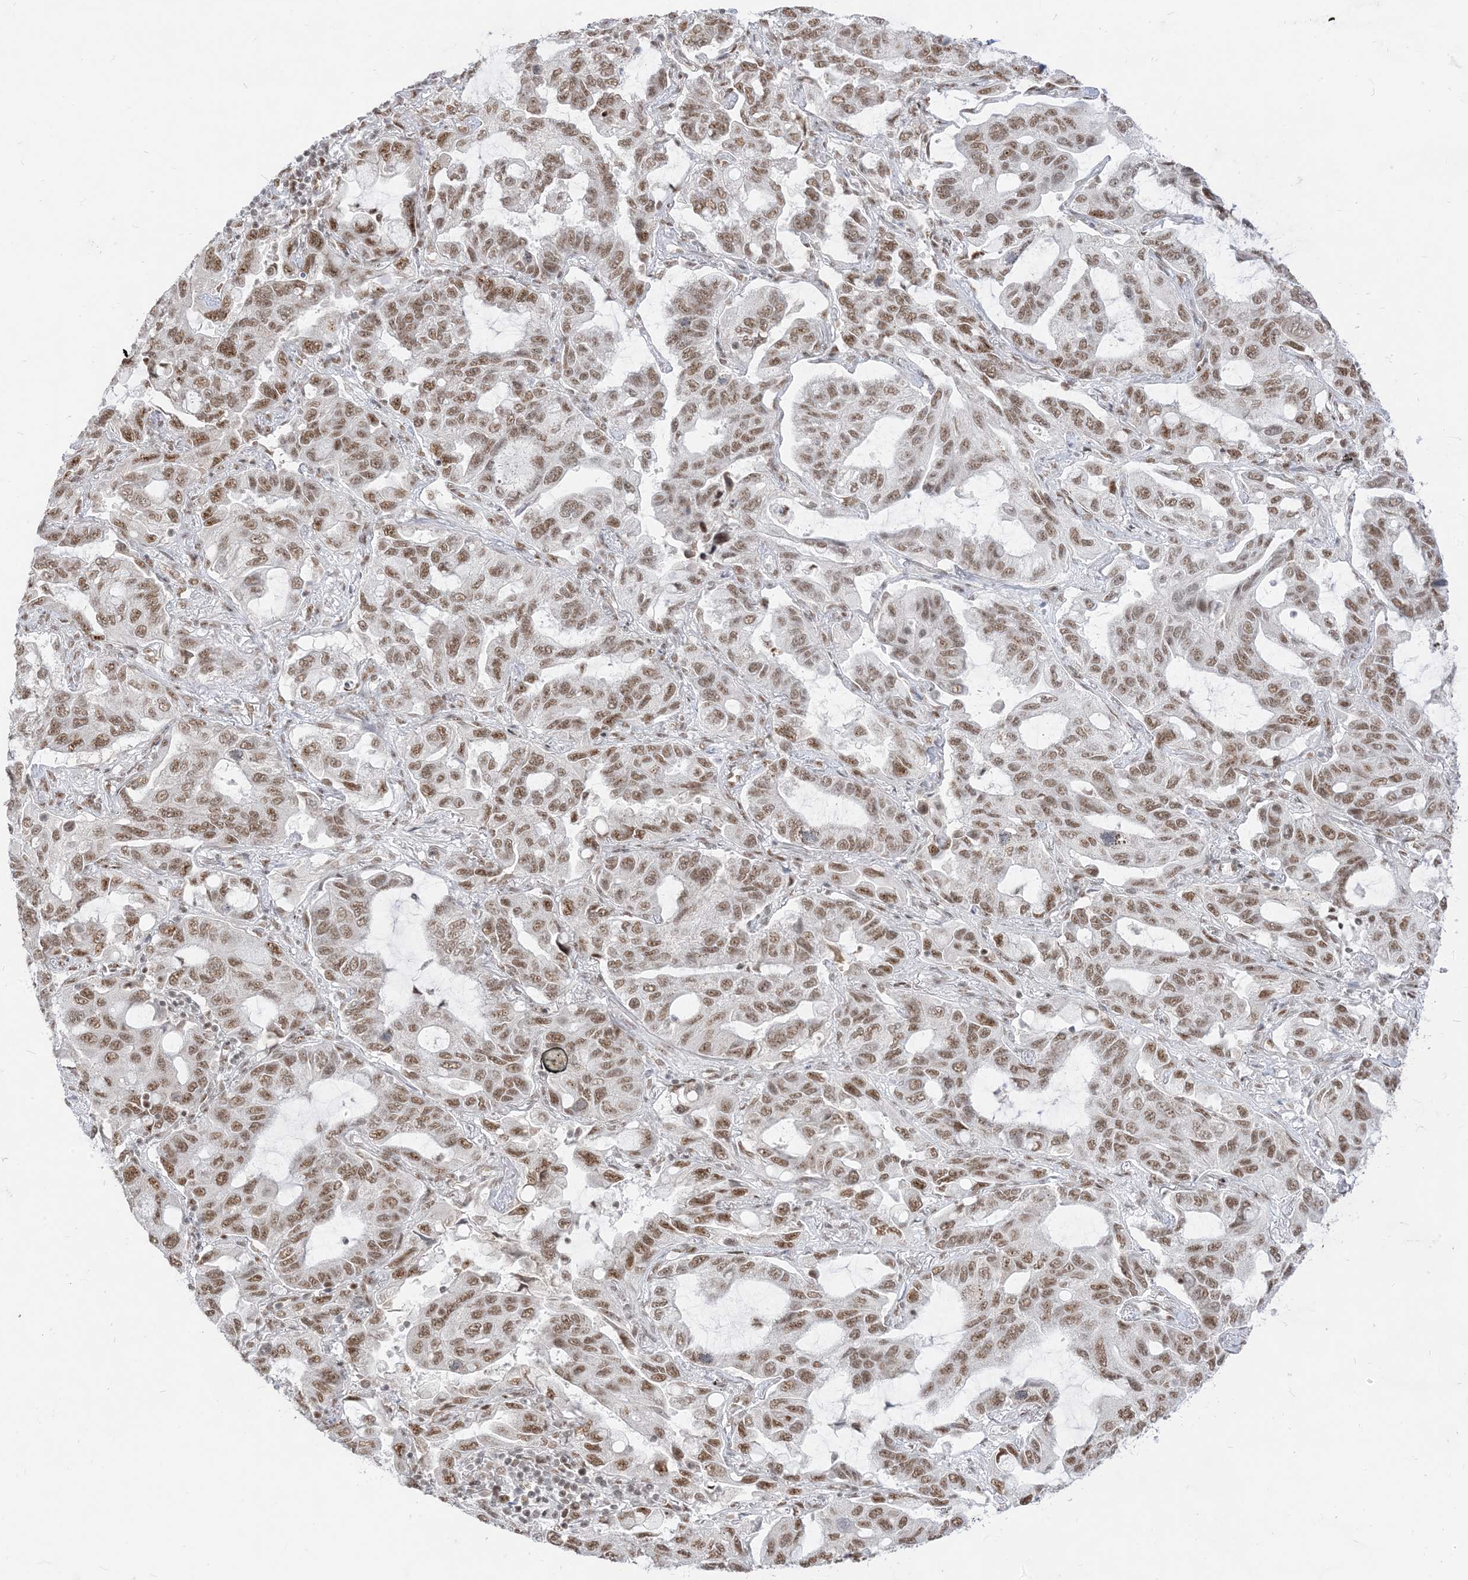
{"staining": {"intensity": "moderate", "quantity": ">75%", "location": "nuclear"}, "tissue": "lung cancer", "cell_type": "Tumor cells", "image_type": "cancer", "snomed": [{"axis": "morphology", "description": "Adenocarcinoma, NOS"}, {"axis": "topography", "description": "Lung"}], "caption": "Protein staining of lung cancer (adenocarcinoma) tissue shows moderate nuclear positivity in about >75% of tumor cells. The protein of interest is stained brown, and the nuclei are stained in blue (DAB (3,3'-diaminobenzidine) IHC with brightfield microscopy, high magnification).", "gene": "ARGLU1", "patient": {"sex": "male", "age": 64}}